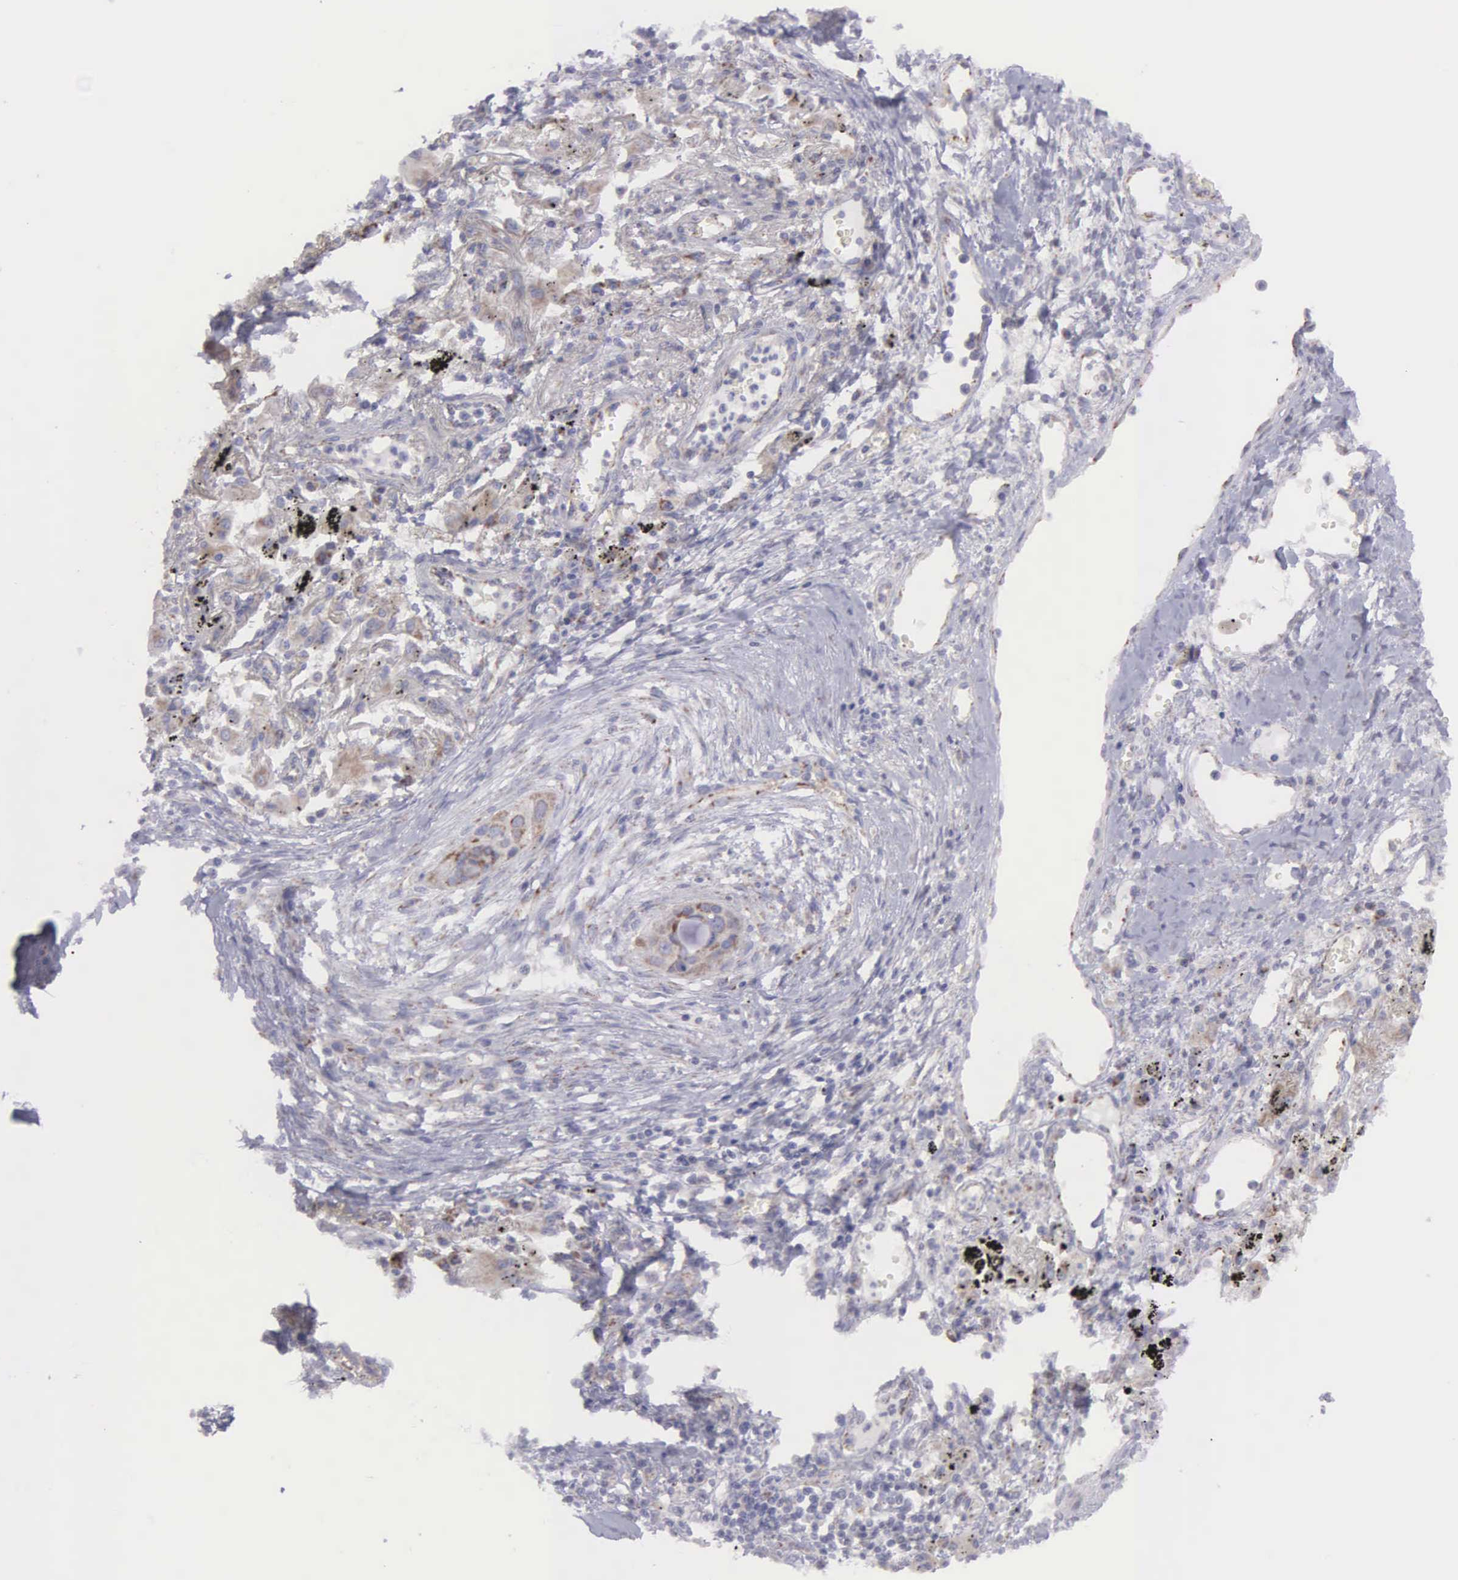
{"staining": {"intensity": "weak", "quantity": "25%-75%", "location": "cytoplasmic/membranous"}, "tissue": "lung cancer", "cell_type": "Tumor cells", "image_type": "cancer", "snomed": [{"axis": "morphology", "description": "Squamous cell carcinoma, NOS"}, {"axis": "topography", "description": "Lung"}], "caption": "About 25%-75% of tumor cells in human squamous cell carcinoma (lung) display weak cytoplasmic/membranous protein expression as visualized by brown immunohistochemical staining.", "gene": "SYNJ2BP", "patient": {"sex": "male", "age": 71}}